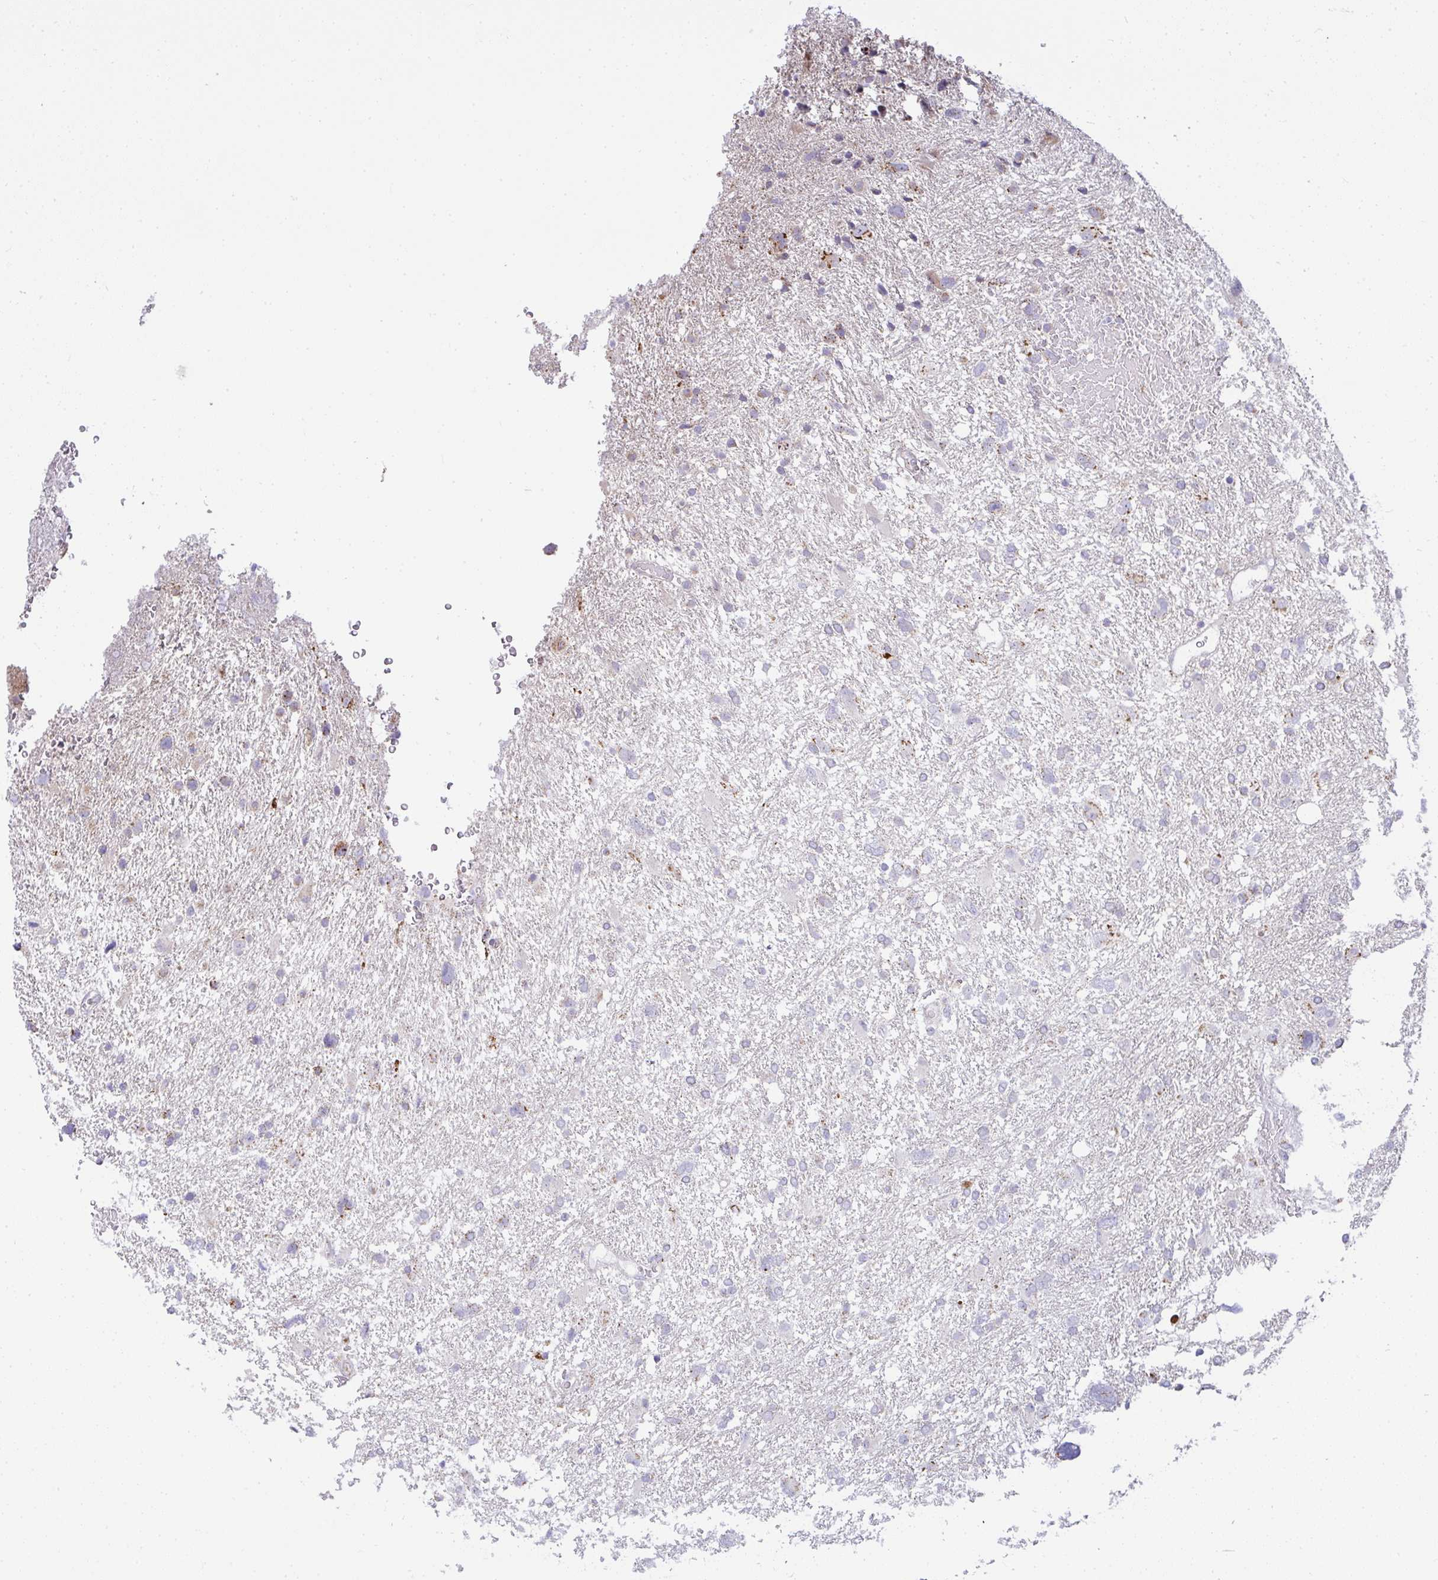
{"staining": {"intensity": "negative", "quantity": "none", "location": "none"}, "tissue": "glioma", "cell_type": "Tumor cells", "image_type": "cancer", "snomed": [{"axis": "morphology", "description": "Glioma, malignant, High grade"}, {"axis": "topography", "description": "Brain"}], "caption": "Histopathology image shows no protein expression in tumor cells of glioma tissue.", "gene": "SRRM4", "patient": {"sex": "male", "age": 61}}